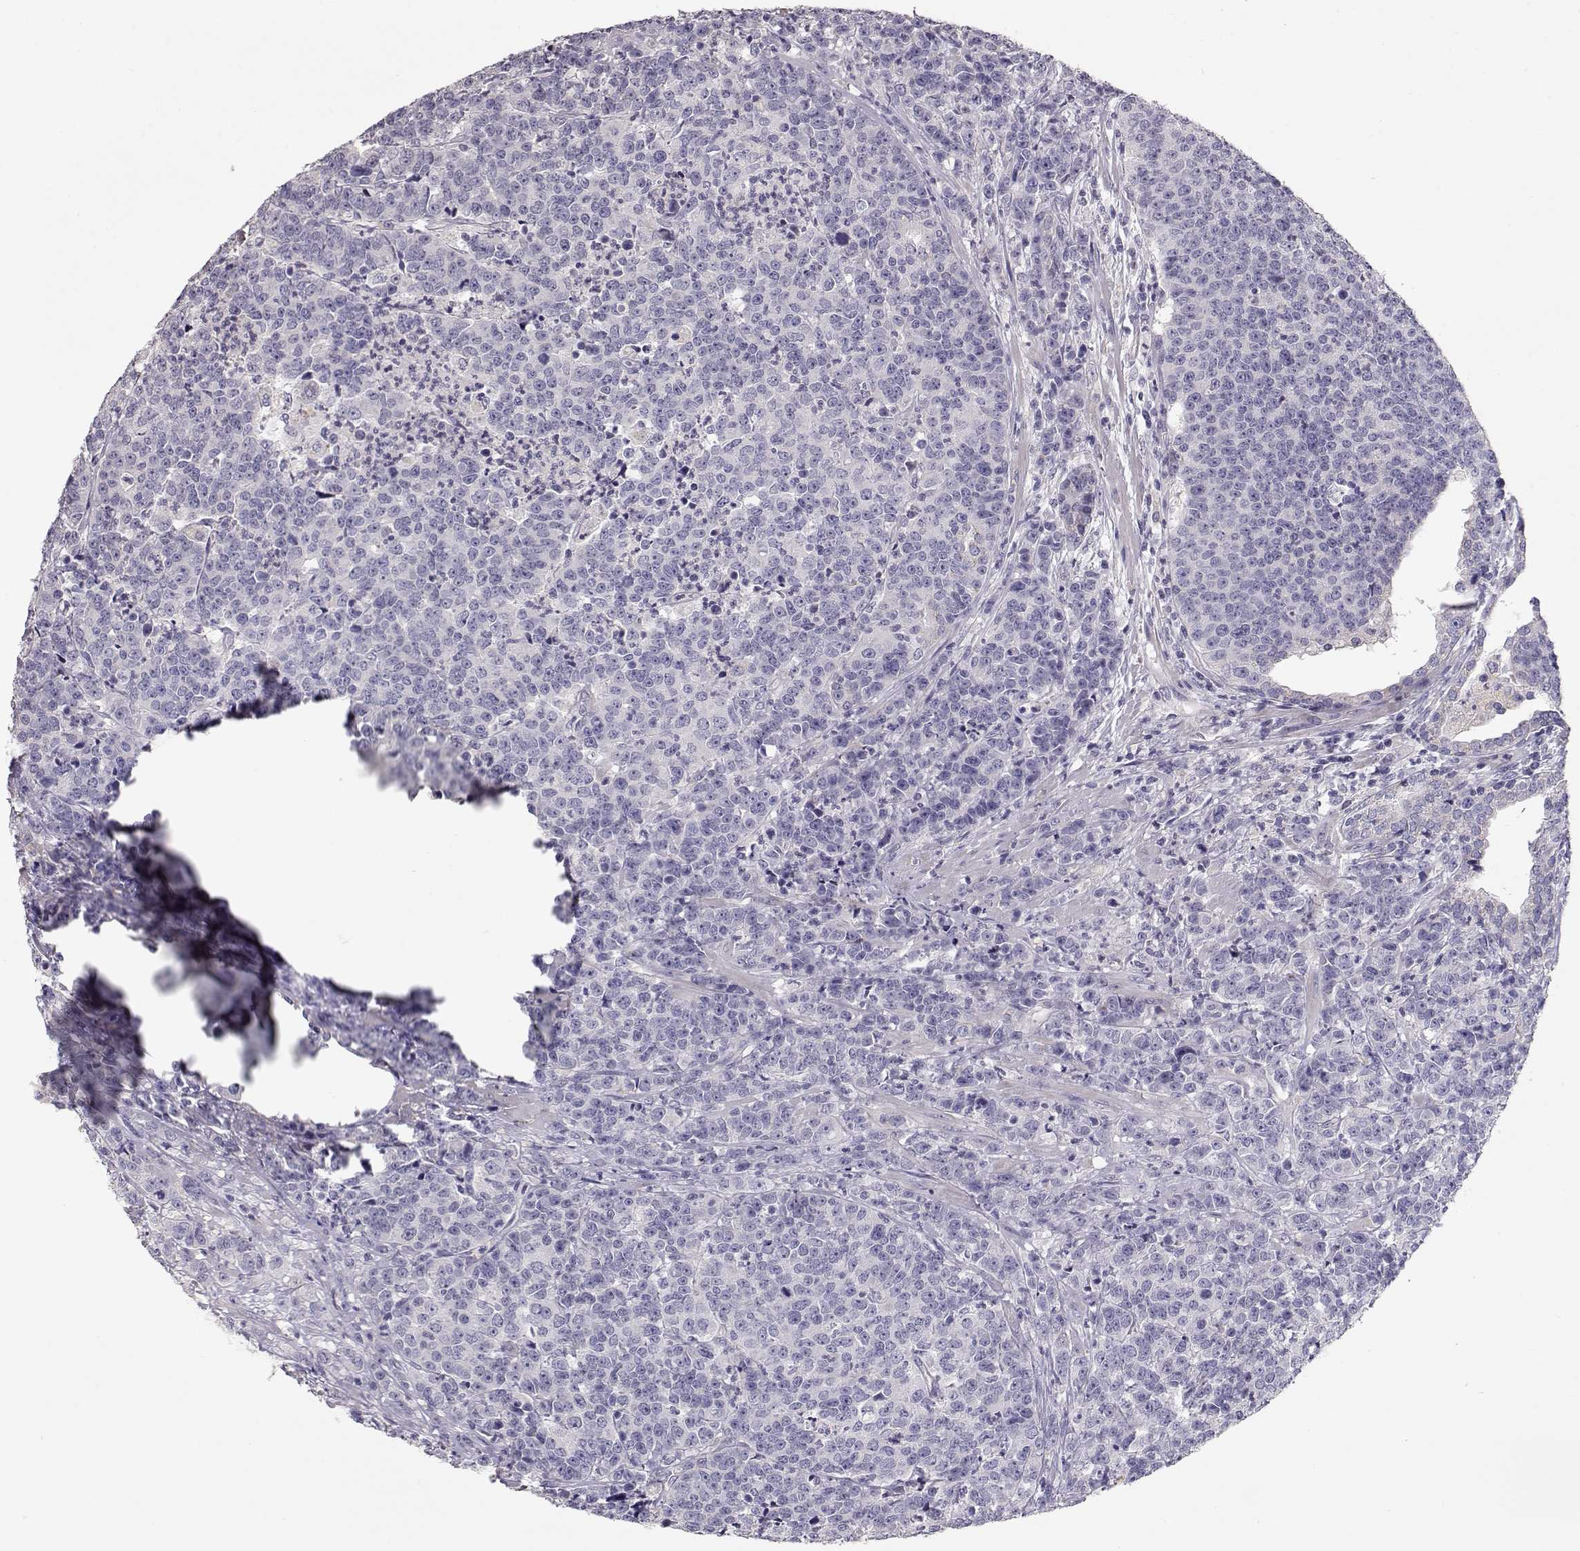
{"staining": {"intensity": "negative", "quantity": "none", "location": "none"}, "tissue": "prostate cancer", "cell_type": "Tumor cells", "image_type": "cancer", "snomed": [{"axis": "morphology", "description": "Adenocarcinoma, NOS"}, {"axis": "topography", "description": "Prostate"}], "caption": "A histopathology image of human prostate cancer (adenocarcinoma) is negative for staining in tumor cells.", "gene": "SLC18A1", "patient": {"sex": "male", "age": 67}}